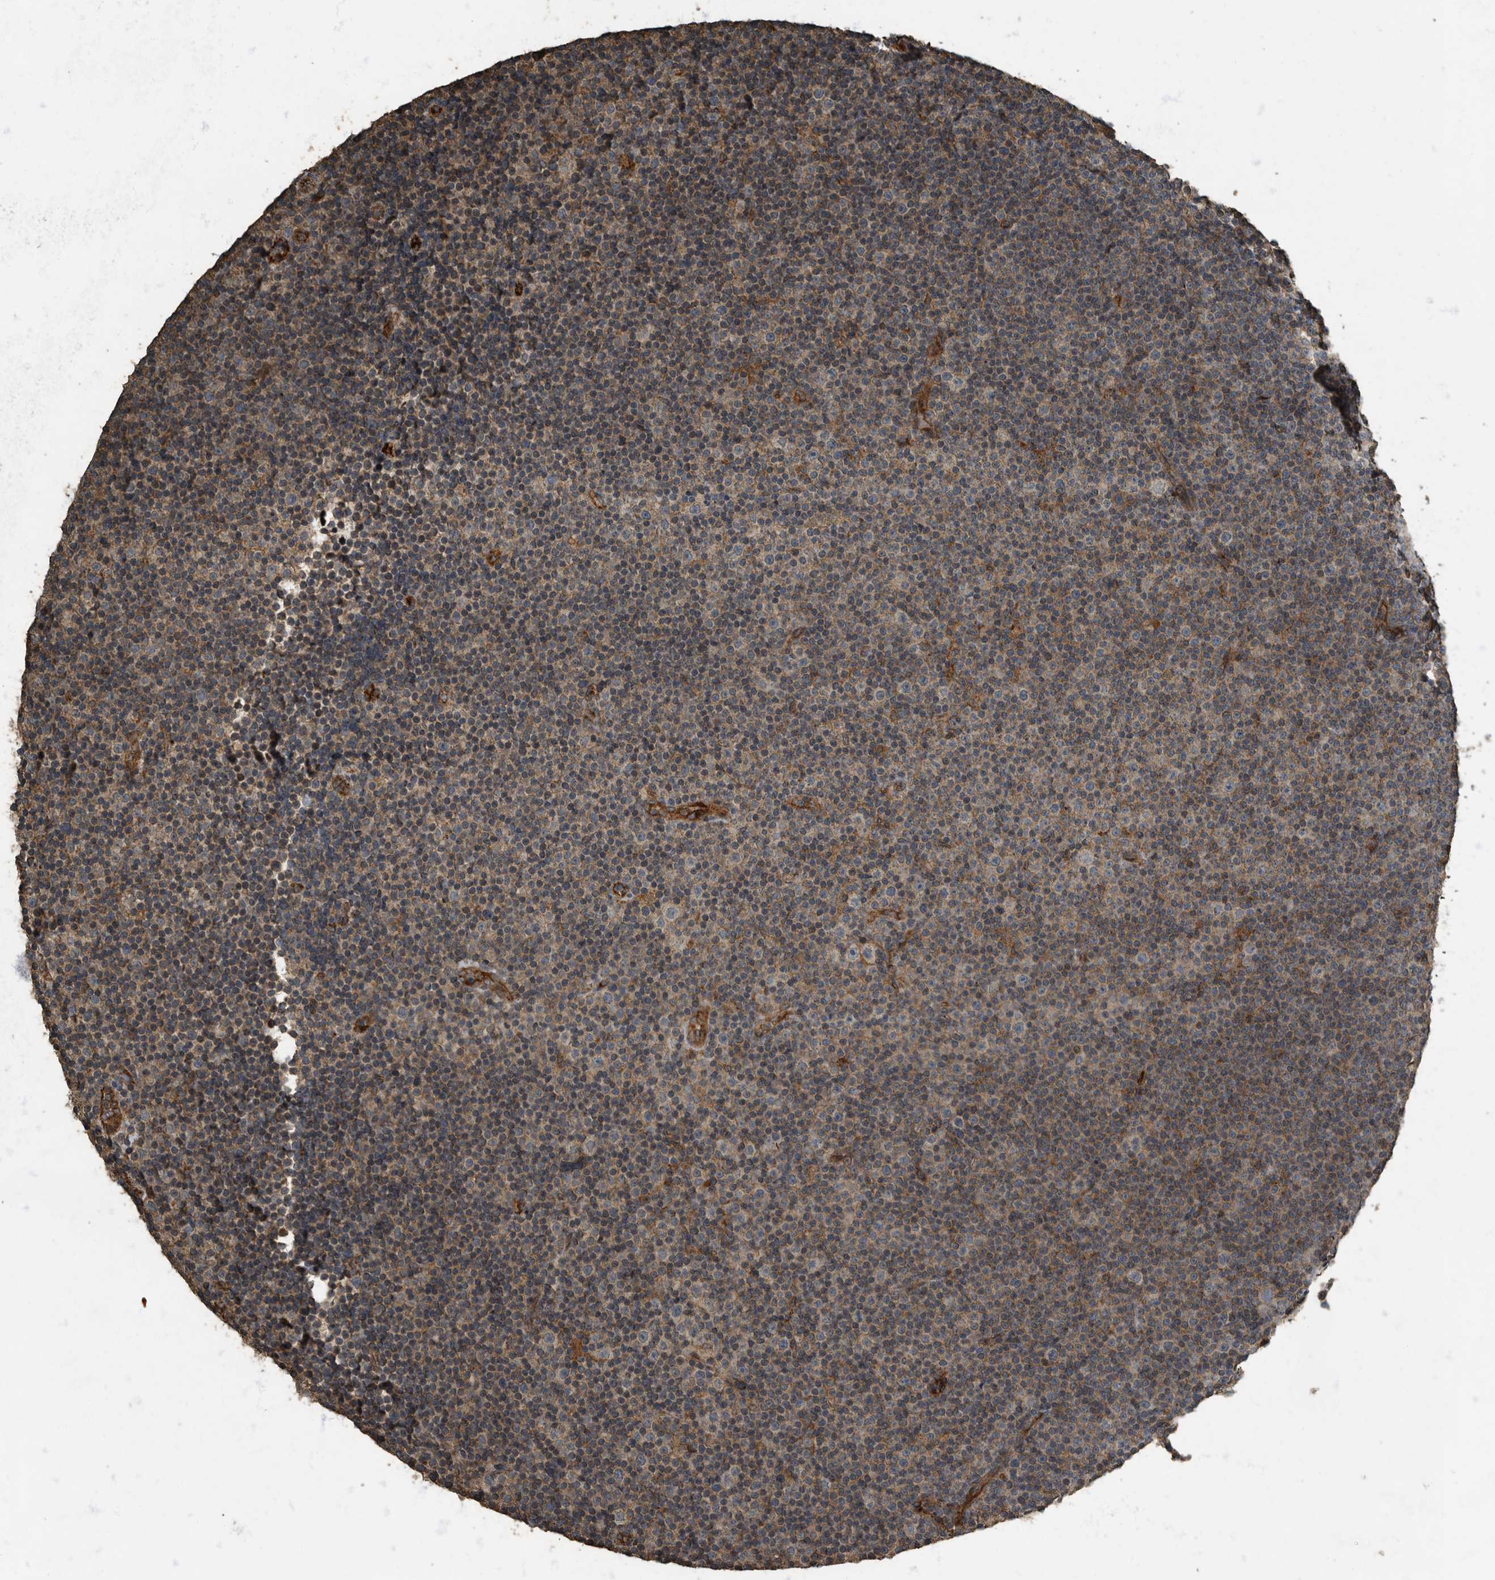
{"staining": {"intensity": "negative", "quantity": "none", "location": "none"}, "tissue": "lymphoma", "cell_type": "Tumor cells", "image_type": "cancer", "snomed": [{"axis": "morphology", "description": "Malignant lymphoma, non-Hodgkin's type, Low grade"}, {"axis": "topography", "description": "Lymph node"}], "caption": "Tumor cells are negative for brown protein staining in lymphoma.", "gene": "IL15RA", "patient": {"sex": "female", "age": 67}}